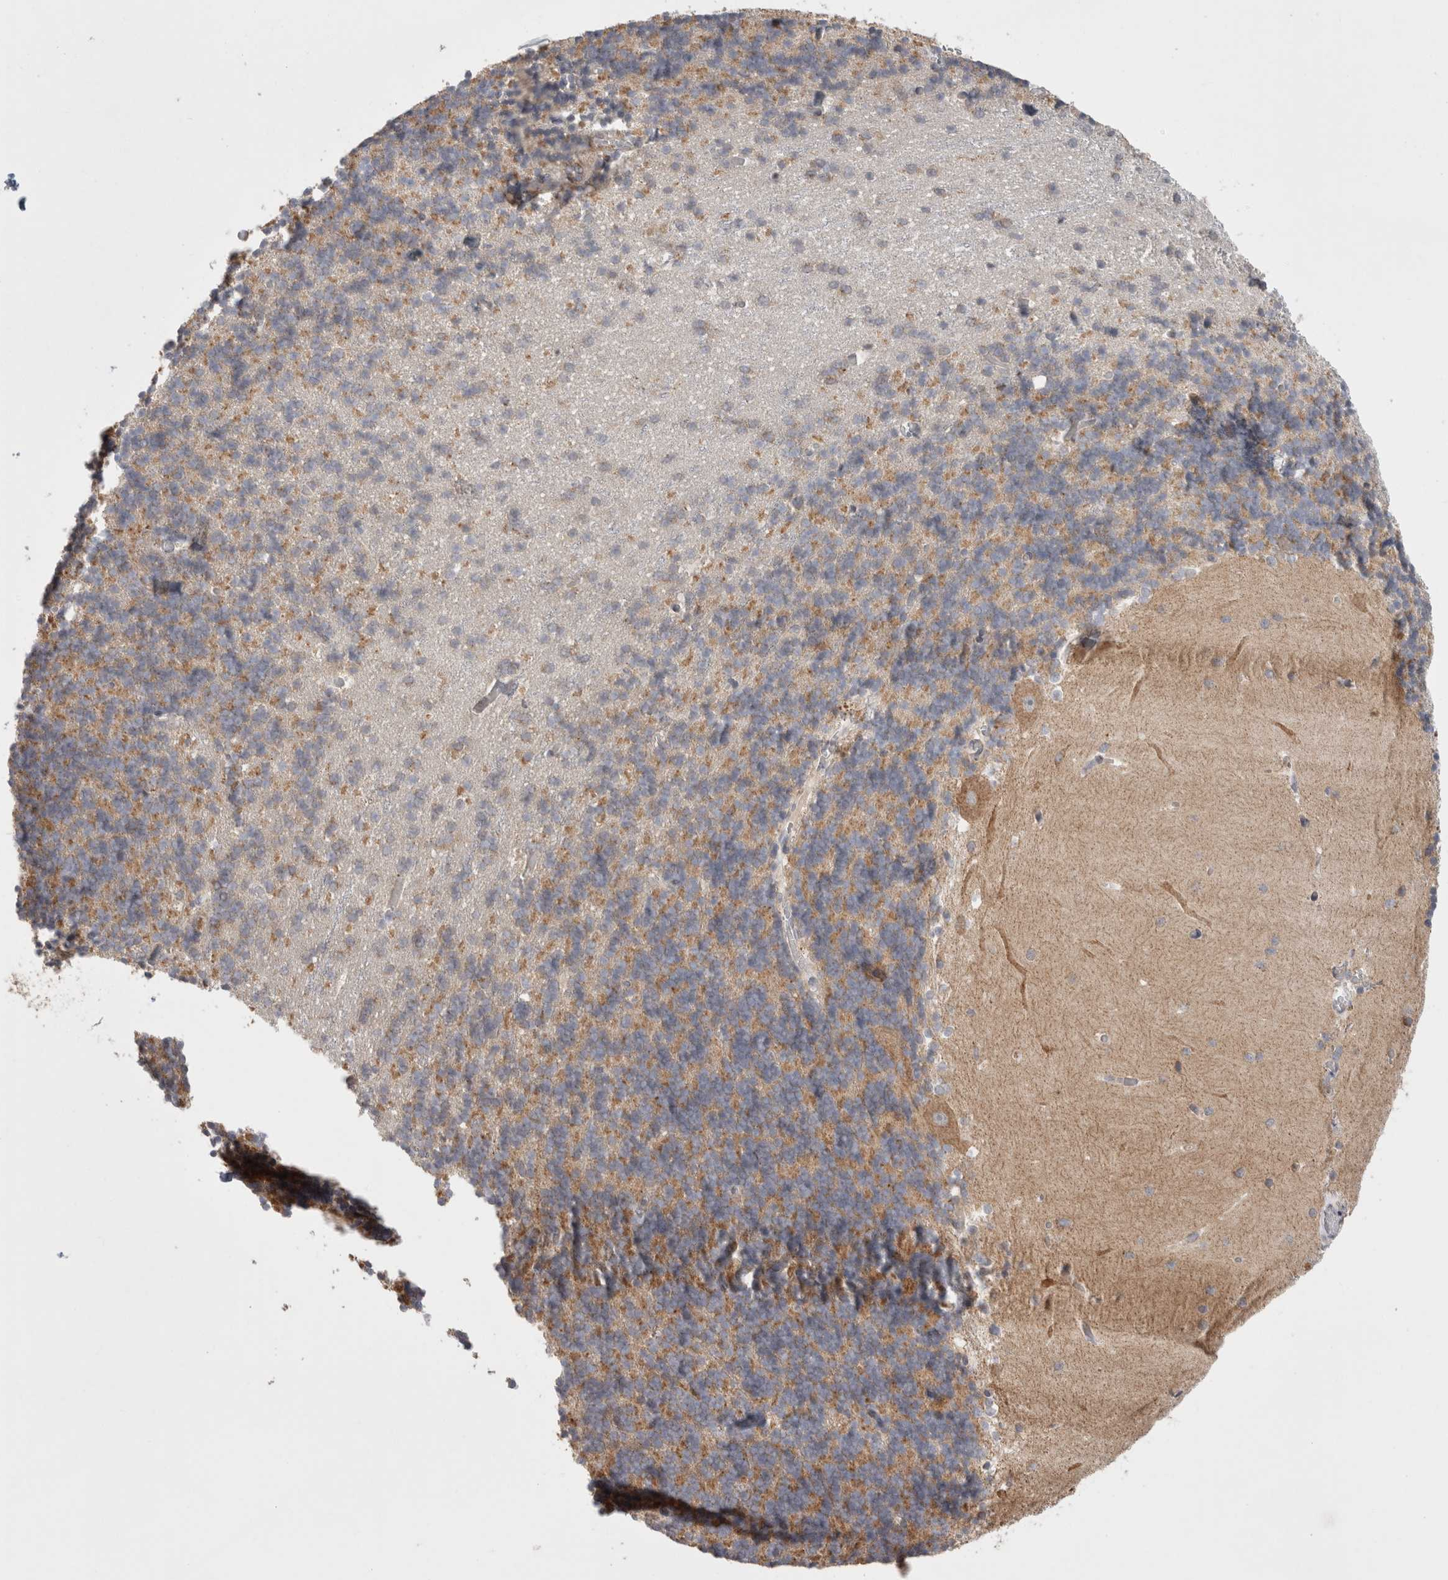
{"staining": {"intensity": "moderate", "quantity": ">75%", "location": "cytoplasmic/membranous"}, "tissue": "cerebellum", "cell_type": "Cells in granular layer", "image_type": "normal", "snomed": [{"axis": "morphology", "description": "Normal tissue, NOS"}, {"axis": "topography", "description": "Cerebellum"}], "caption": "Benign cerebellum was stained to show a protein in brown. There is medium levels of moderate cytoplasmic/membranous positivity in about >75% of cells in granular layer. (DAB (3,3'-diaminobenzidine) IHC, brown staining for protein, blue staining for nuclei).", "gene": "HROB", "patient": {"sex": "male", "age": 37}}